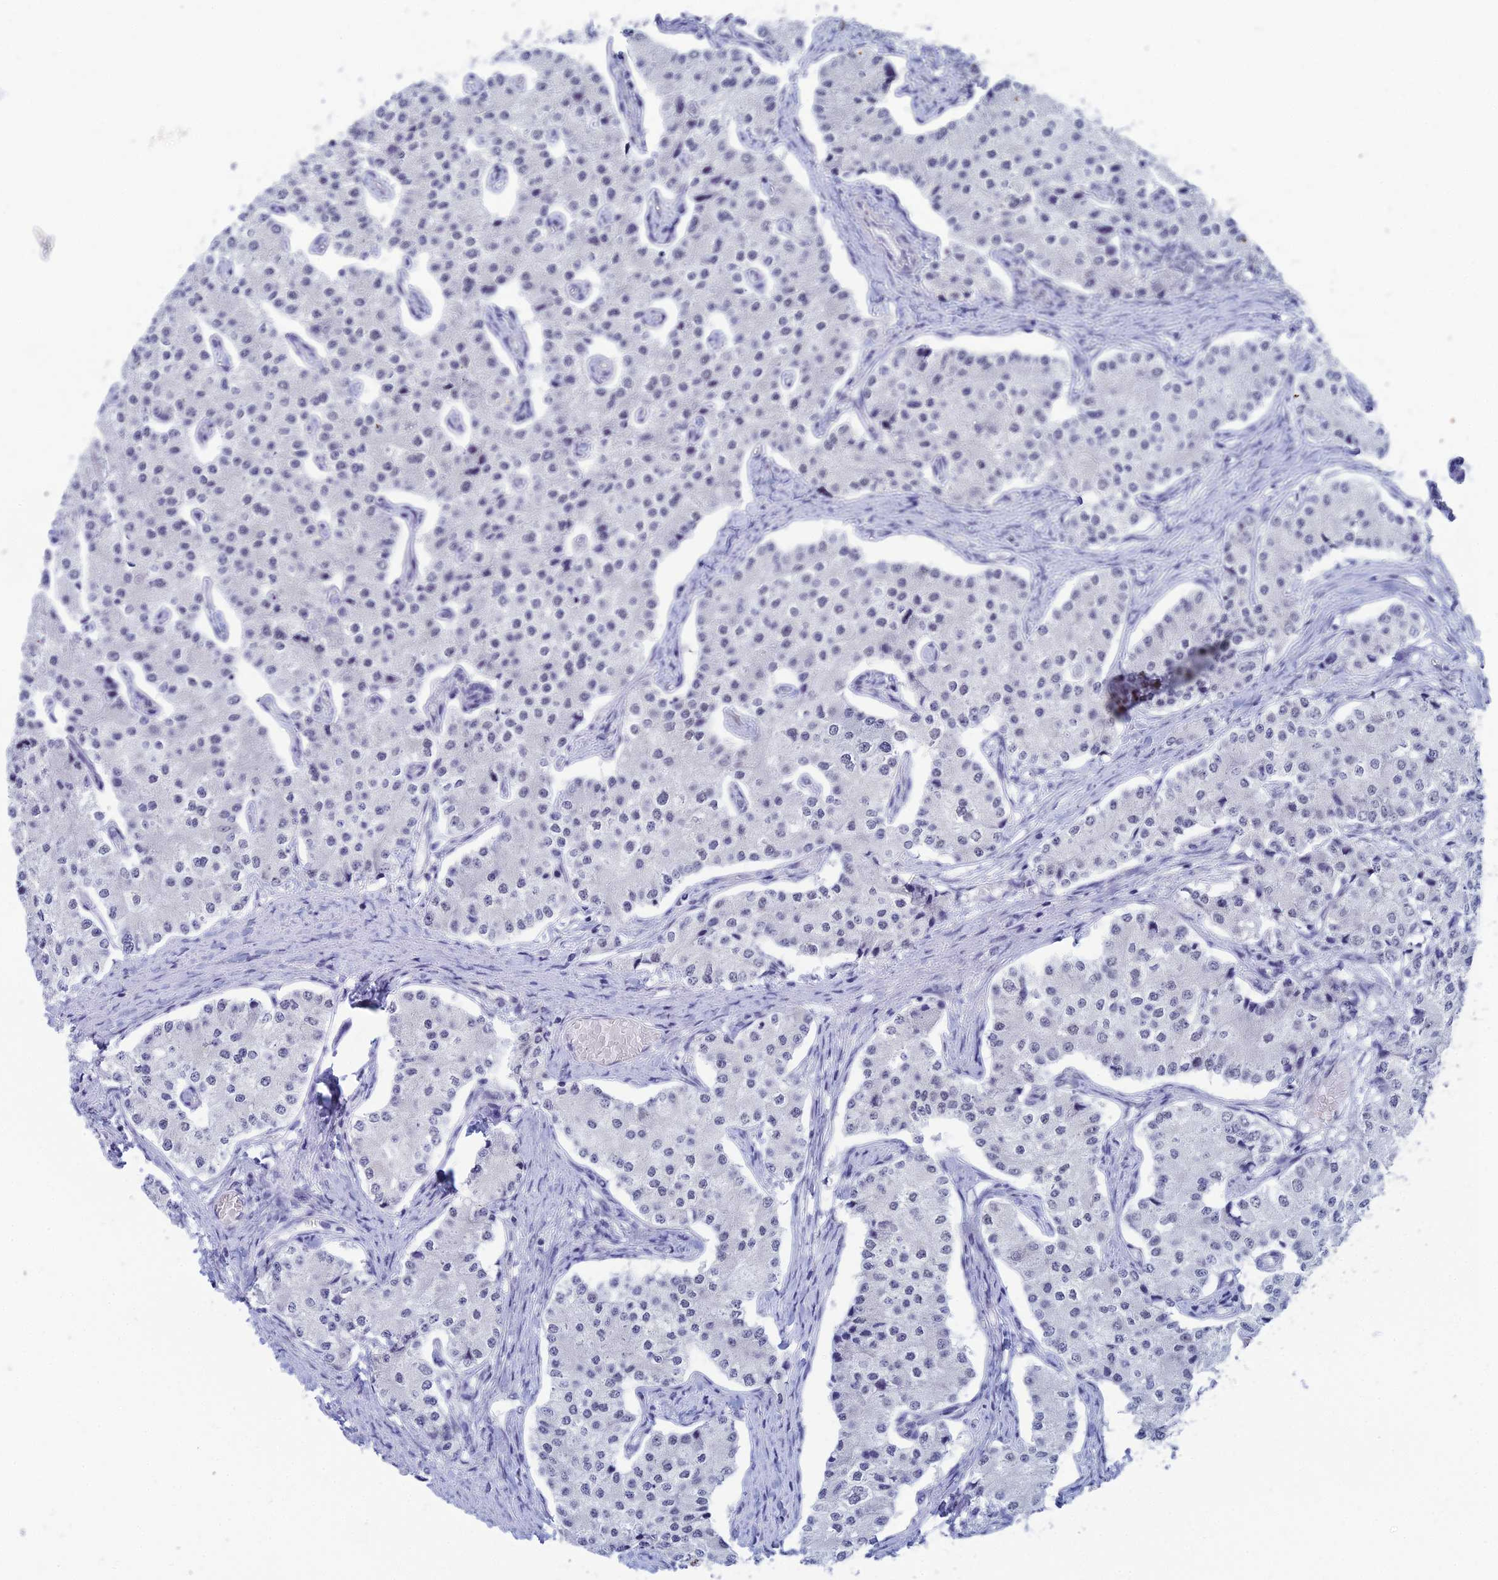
{"staining": {"intensity": "negative", "quantity": "none", "location": "none"}, "tissue": "carcinoid", "cell_type": "Tumor cells", "image_type": "cancer", "snomed": [{"axis": "morphology", "description": "Carcinoid, malignant, NOS"}, {"axis": "topography", "description": "Colon"}], "caption": "High magnification brightfield microscopy of carcinoid stained with DAB (3,3'-diaminobenzidine) (brown) and counterstained with hematoxylin (blue): tumor cells show no significant expression.", "gene": "NABP2", "patient": {"sex": "female", "age": 52}}